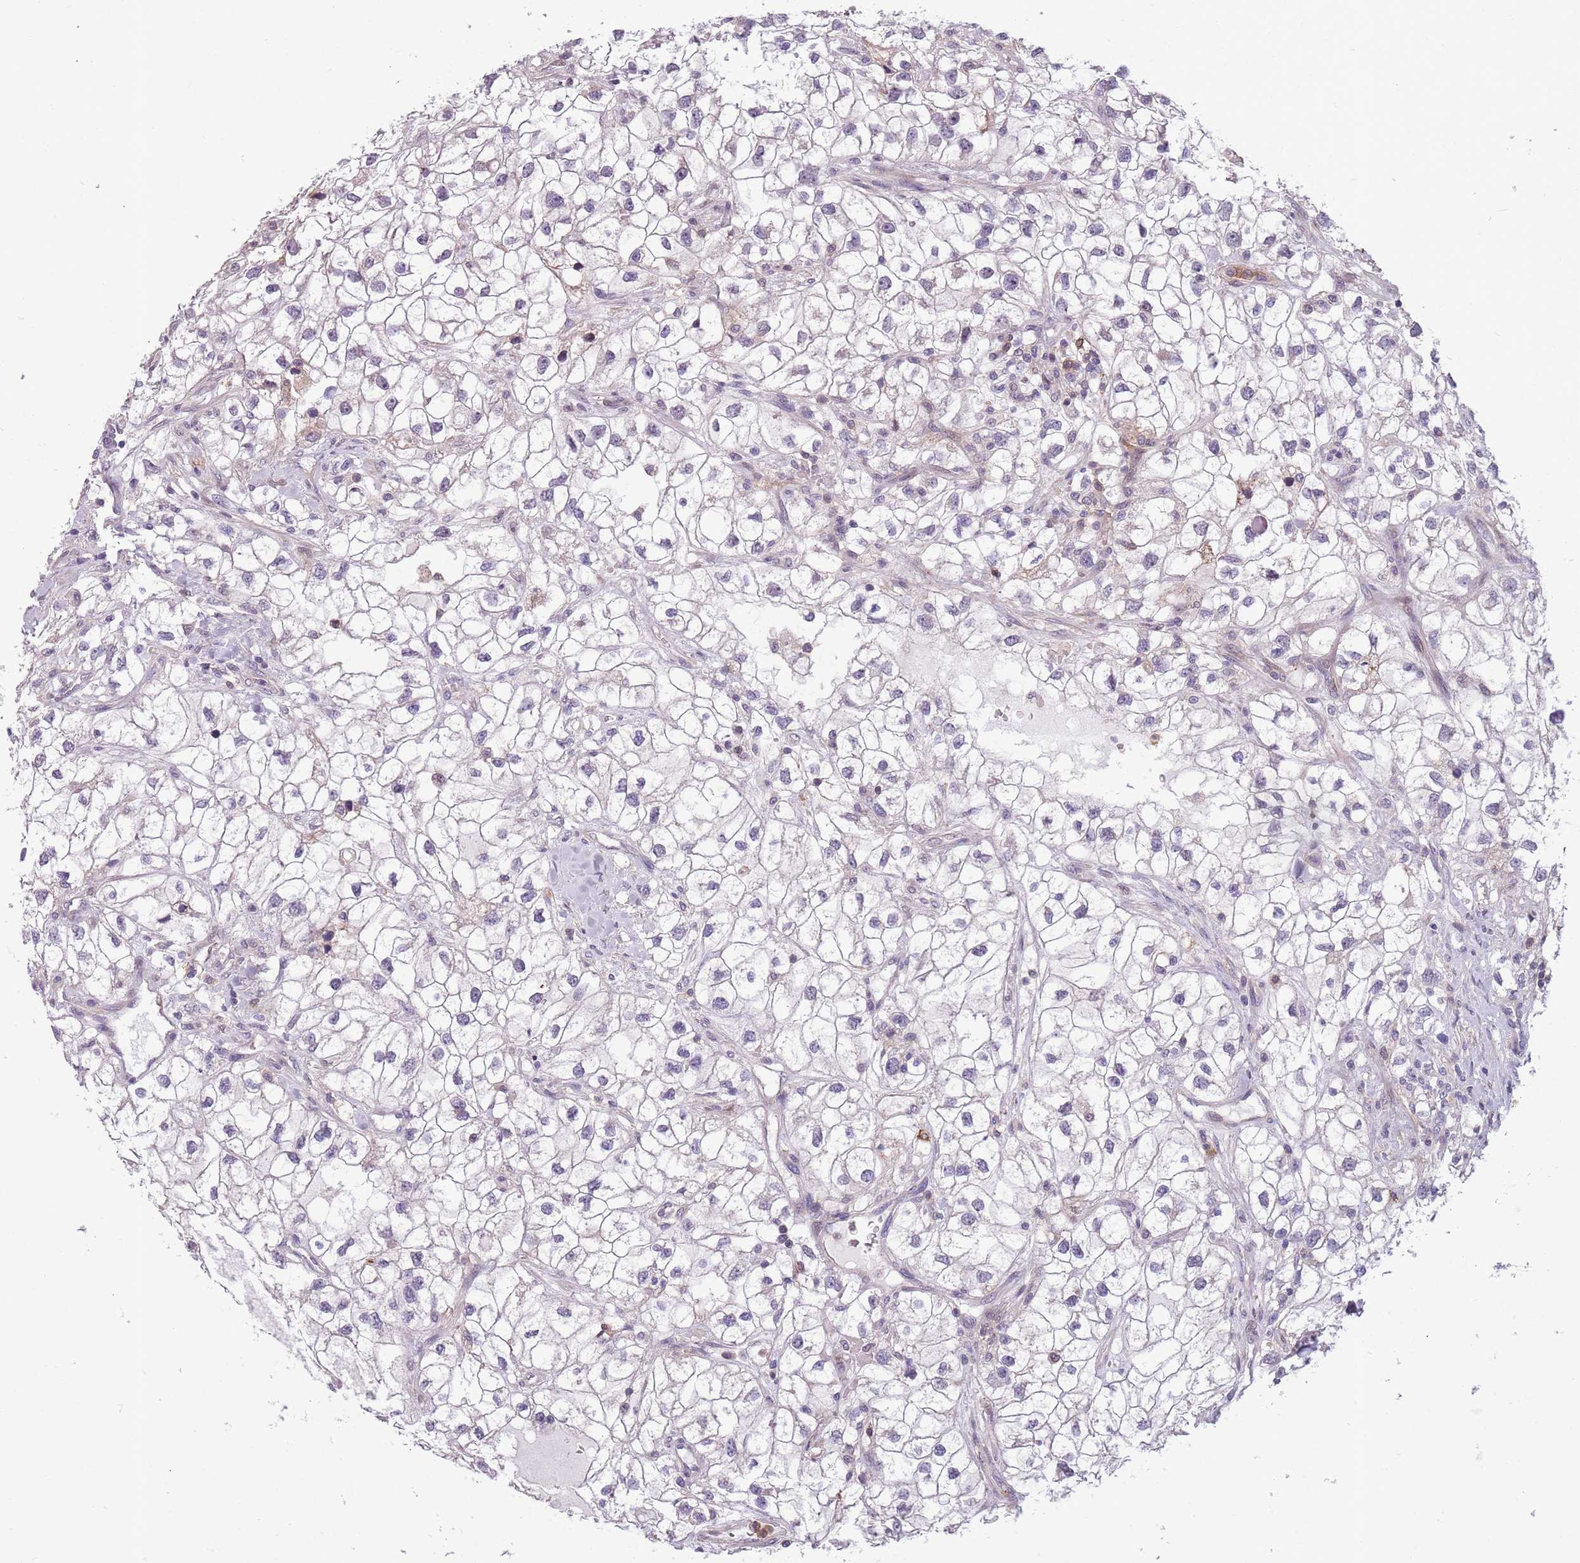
{"staining": {"intensity": "negative", "quantity": "none", "location": "none"}, "tissue": "renal cancer", "cell_type": "Tumor cells", "image_type": "cancer", "snomed": [{"axis": "morphology", "description": "Adenocarcinoma, NOS"}, {"axis": "topography", "description": "Kidney"}], "caption": "High magnification brightfield microscopy of renal cancer (adenocarcinoma) stained with DAB (3,3'-diaminobenzidine) (brown) and counterstained with hematoxylin (blue): tumor cells show no significant expression.", "gene": "JAML", "patient": {"sex": "male", "age": 59}}